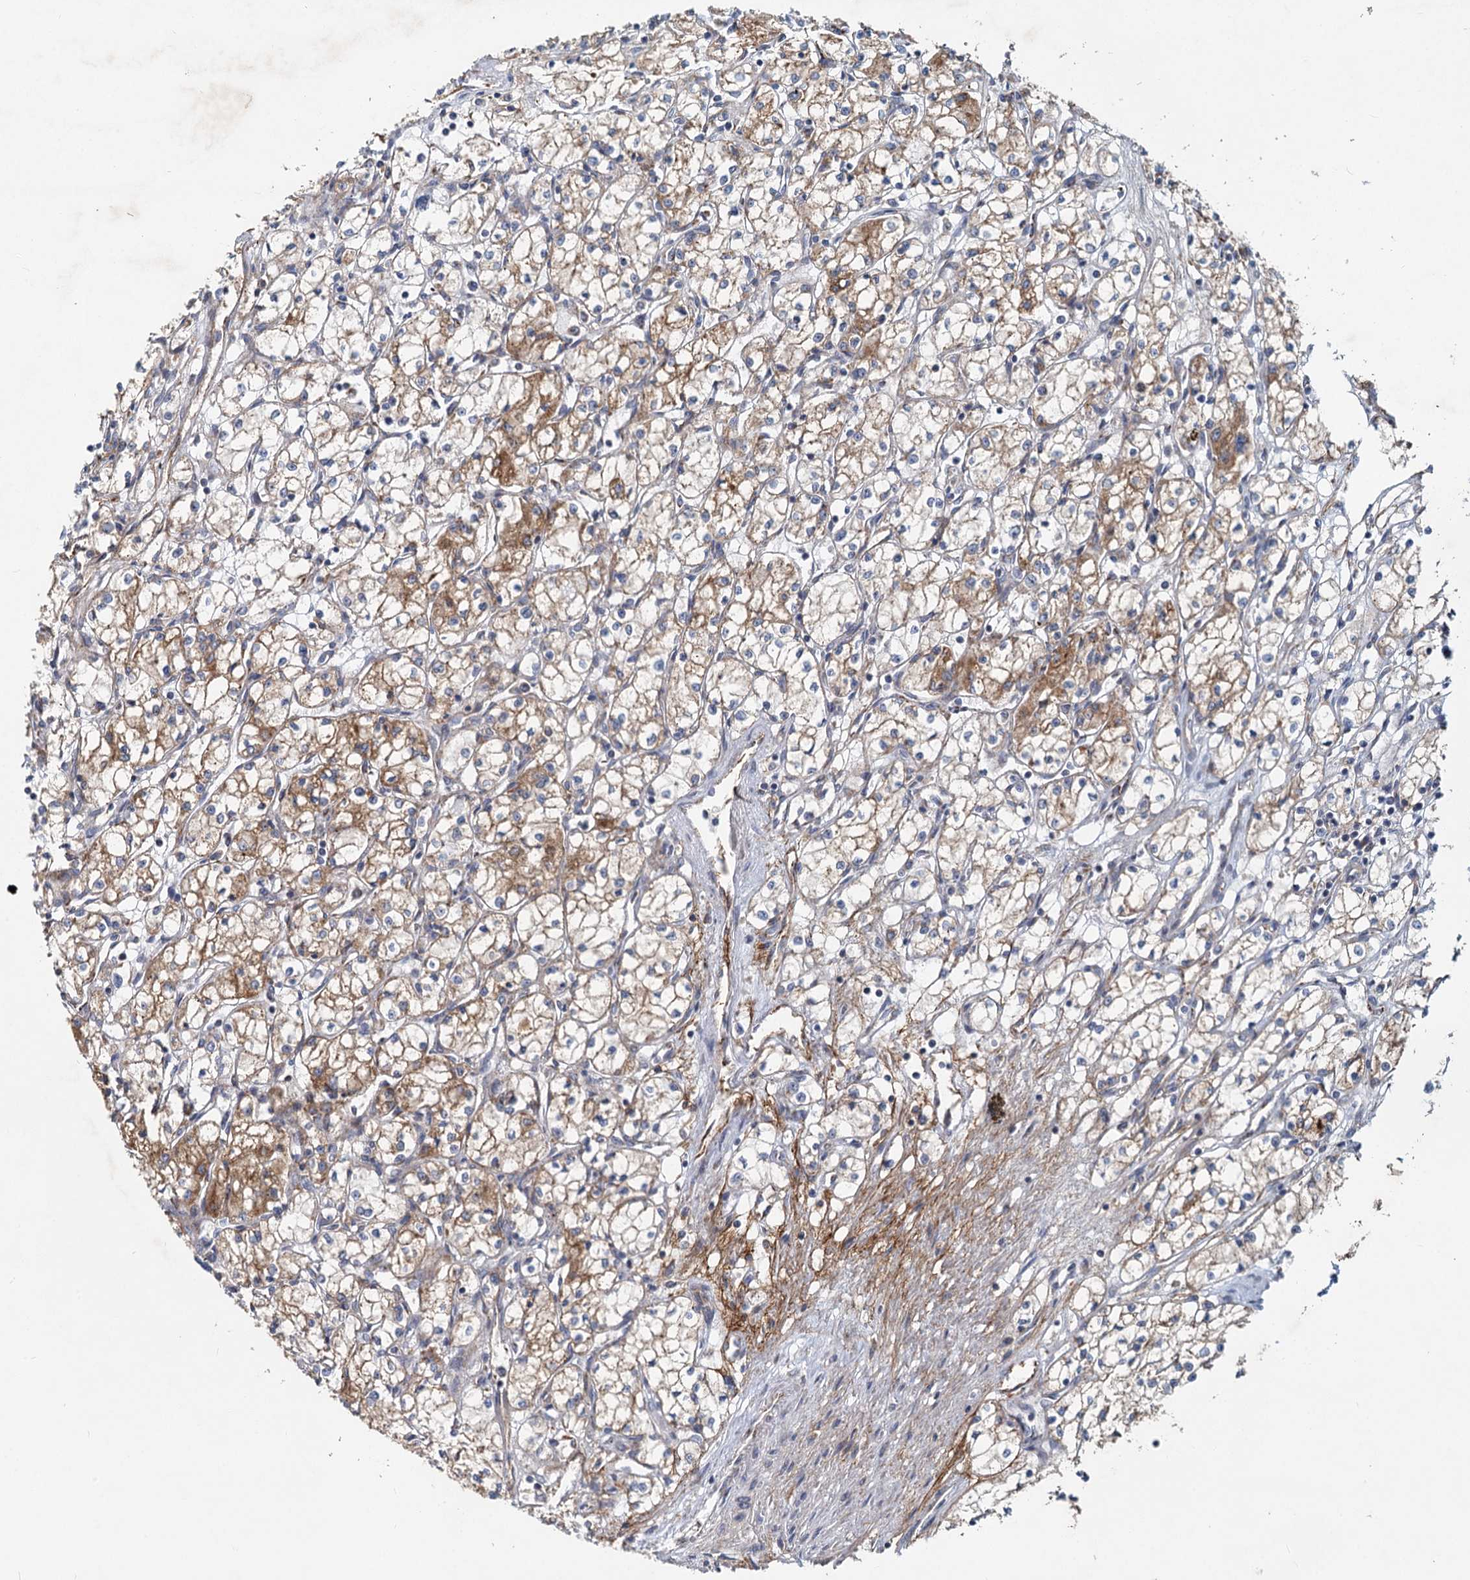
{"staining": {"intensity": "moderate", "quantity": ">75%", "location": "cytoplasmic/membranous"}, "tissue": "renal cancer", "cell_type": "Tumor cells", "image_type": "cancer", "snomed": [{"axis": "morphology", "description": "Adenocarcinoma, NOS"}, {"axis": "topography", "description": "Kidney"}], "caption": "High-magnification brightfield microscopy of renal adenocarcinoma stained with DAB (3,3'-diaminobenzidine) (brown) and counterstained with hematoxylin (blue). tumor cells exhibit moderate cytoplasmic/membranous expression is identified in about>75% of cells.", "gene": "ADCY2", "patient": {"sex": "male", "age": 59}}